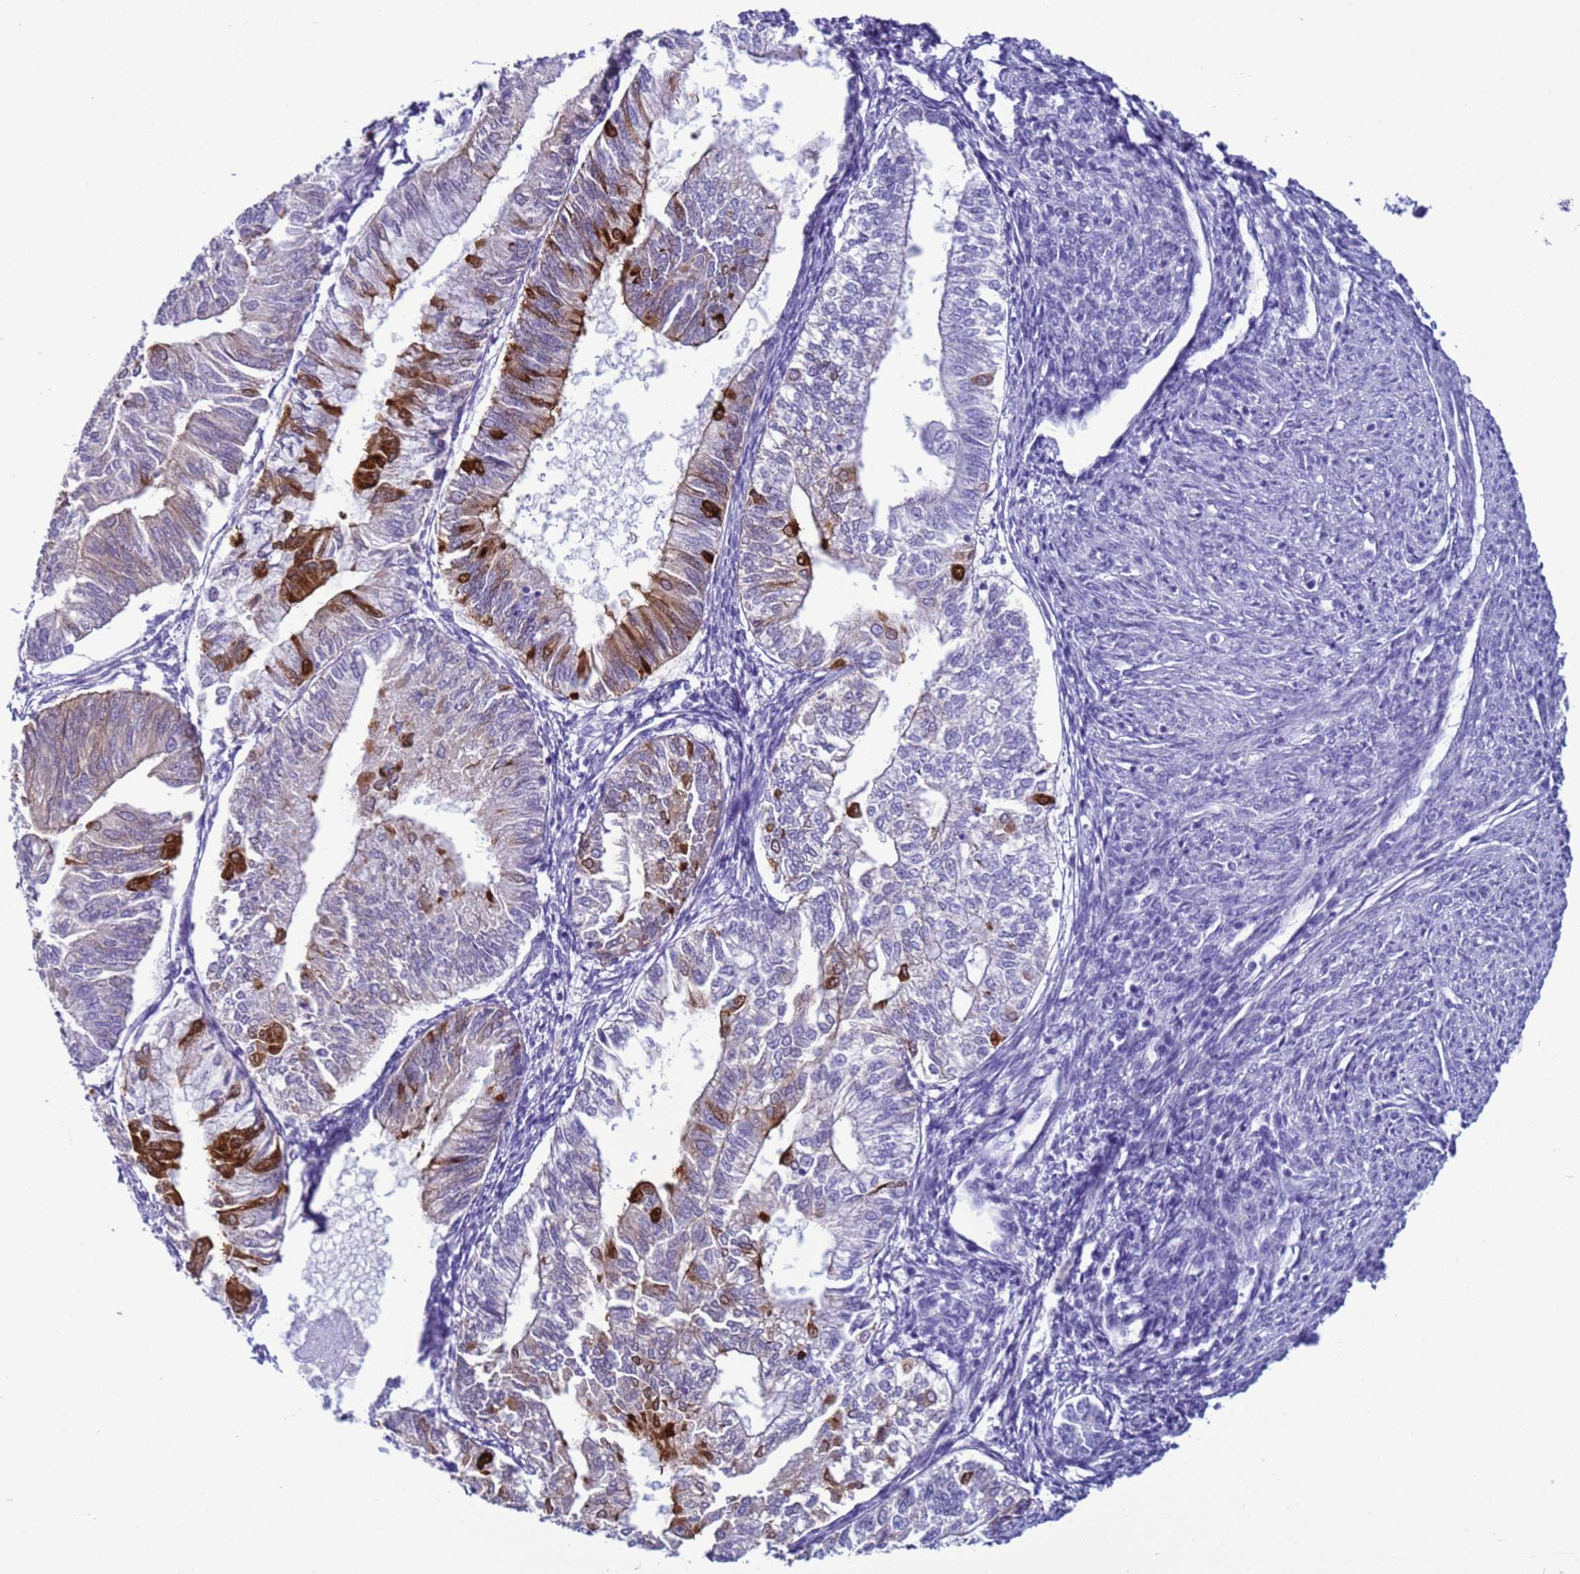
{"staining": {"intensity": "negative", "quantity": "none", "location": "none"}, "tissue": "smooth muscle", "cell_type": "Smooth muscle cells", "image_type": "normal", "snomed": [{"axis": "morphology", "description": "Normal tissue, NOS"}, {"axis": "topography", "description": "Smooth muscle"}, {"axis": "topography", "description": "Uterus"}], "caption": "High magnification brightfield microscopy of normal smooth muscle stained with DAB (3,3'-diaminobenzidine) (brown) and counterstained with hematoxylin (blue): smooth muscle cells show no significant expression. (DAB (3,3'-diaminobenzidine) immunohistochemistry with hematoxylin counter stain).", "gene": "CST1", "patient": {"sex": "female", "age": 59}}